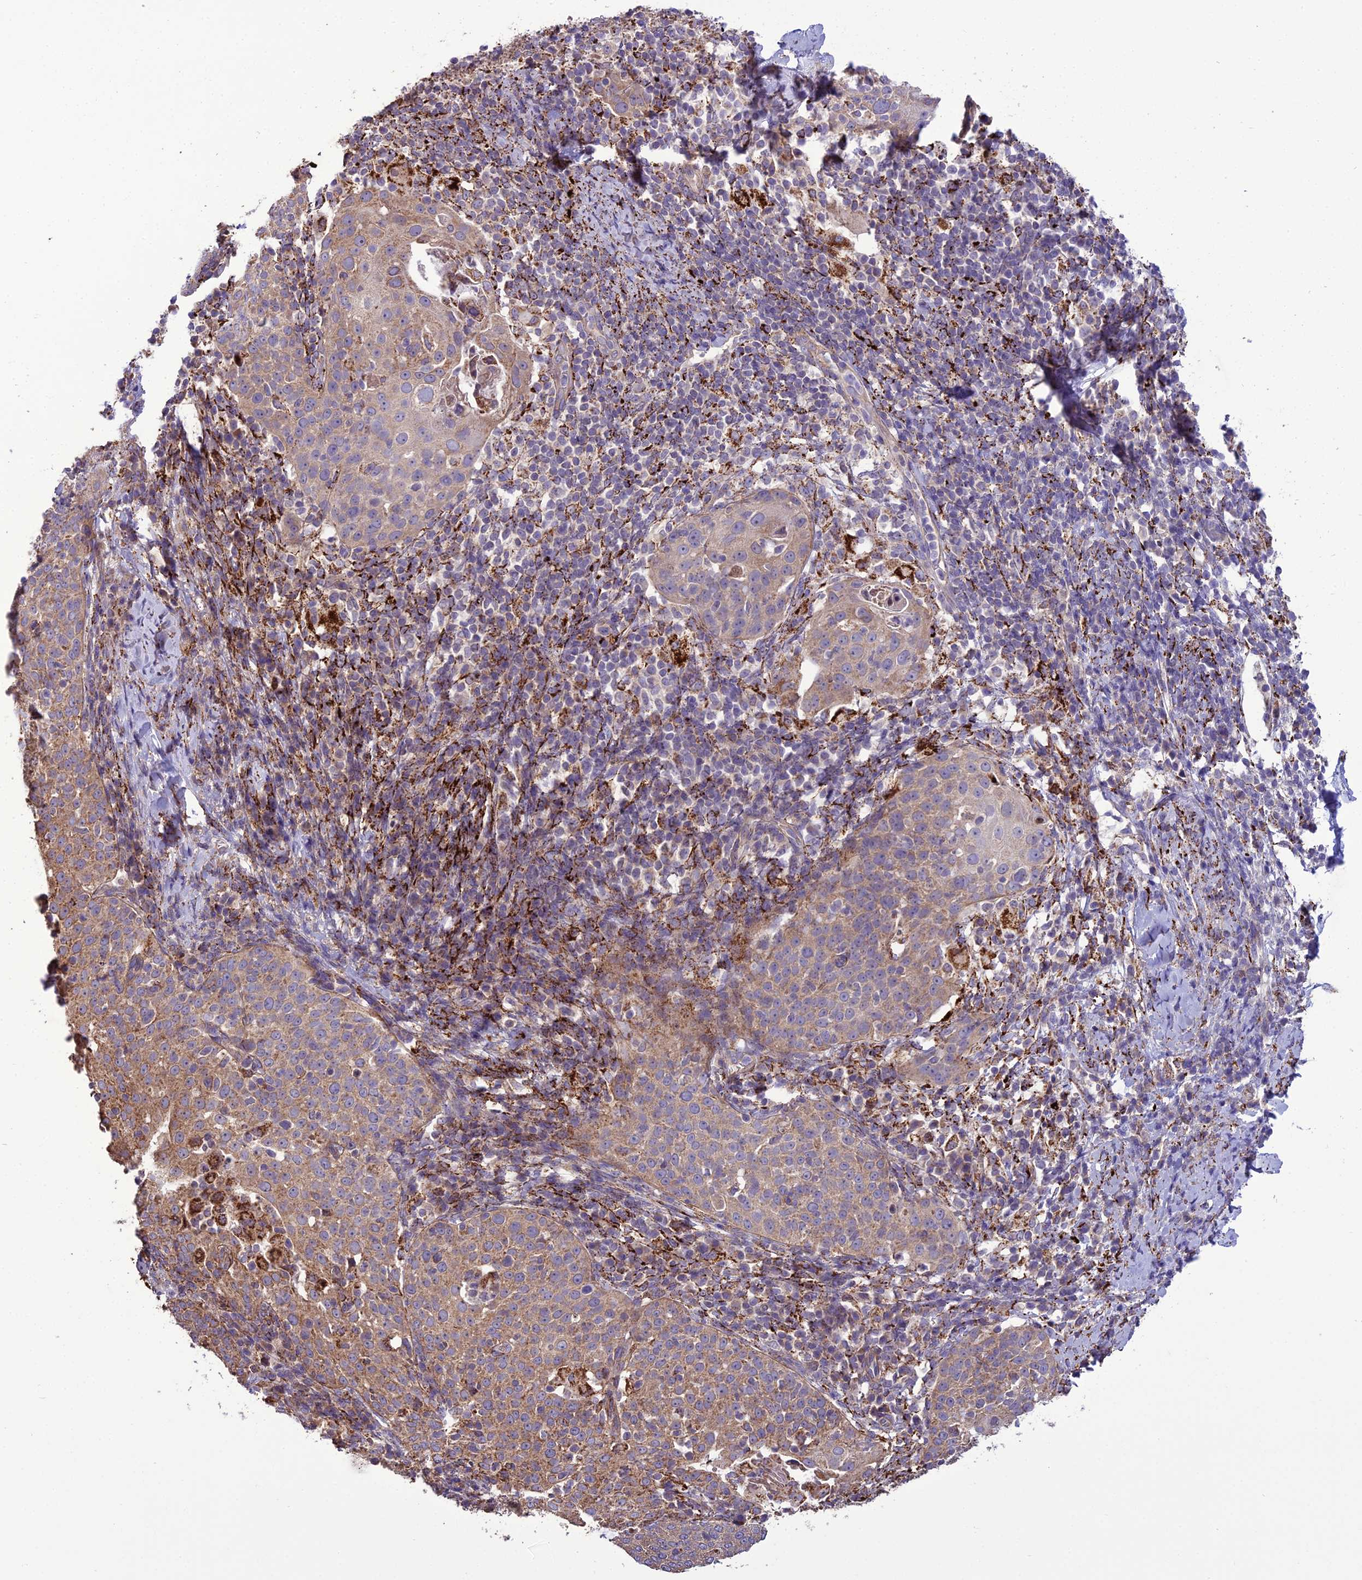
{"staining": {"intensity": "weak", "quantity": ">75%", "location": "cytoplasmic/membranous"}, "tissue": "cervical cancer", "cell_type": "Tumor cells", "image_type": "cancer", "snomed": [{"axis": "morphology", "description": "Squamous cell carcinoma, NOS"}, {"axis": "topography", "description": "Cervix"}], "caption": "Human cervical cancer (squamous cell carcinoma) stained with a brown dye exhibits weak cytoplasmic/membranous positive staining in about >75% of tumor cells.", "gene": "TBC1D24", "patient": {"sex": "female", "age": 57}}